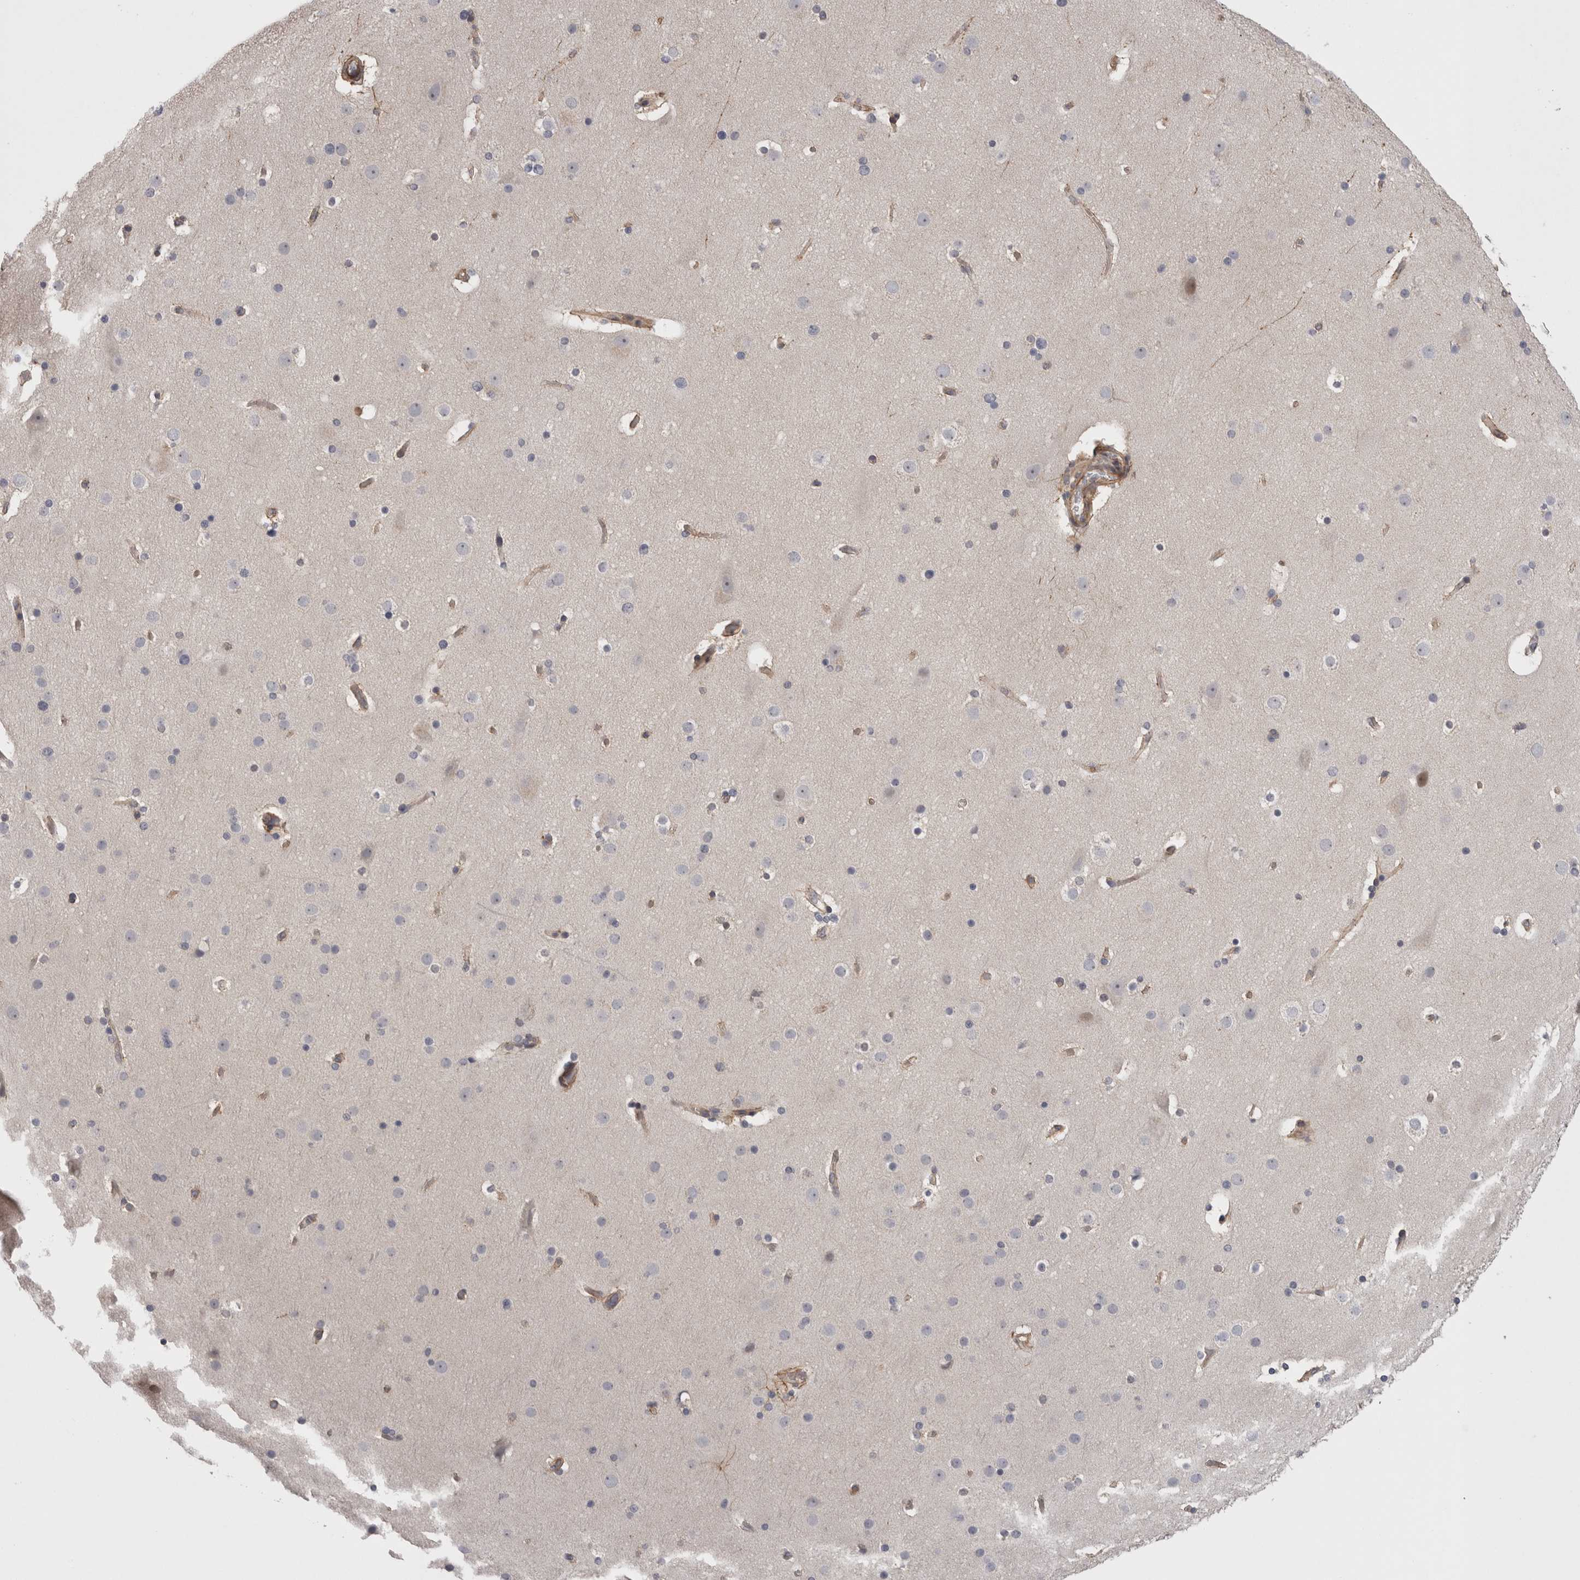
{"staining": {"intensity": "moderate", "quantity": "25%-75%", "location": "cytoplasmic/membranous"}, "tissue": "cerebral cortex", "cell_type": "Endothelial cells", "image_type": "normal", "snomed": [{"axis": "morphology", "description": "Normal tissue, NOS"}, {"axis": "topography", "description": "Cerebral cortex"}], "caption": "Protein expression analysis of benign cerebral cortex displays moderate cytoplasmic/membranous expression in approximately 25%-75% of endothelial cells.", "gene": "RMDN1", "patient": {"sex": "male", "age": 57}}